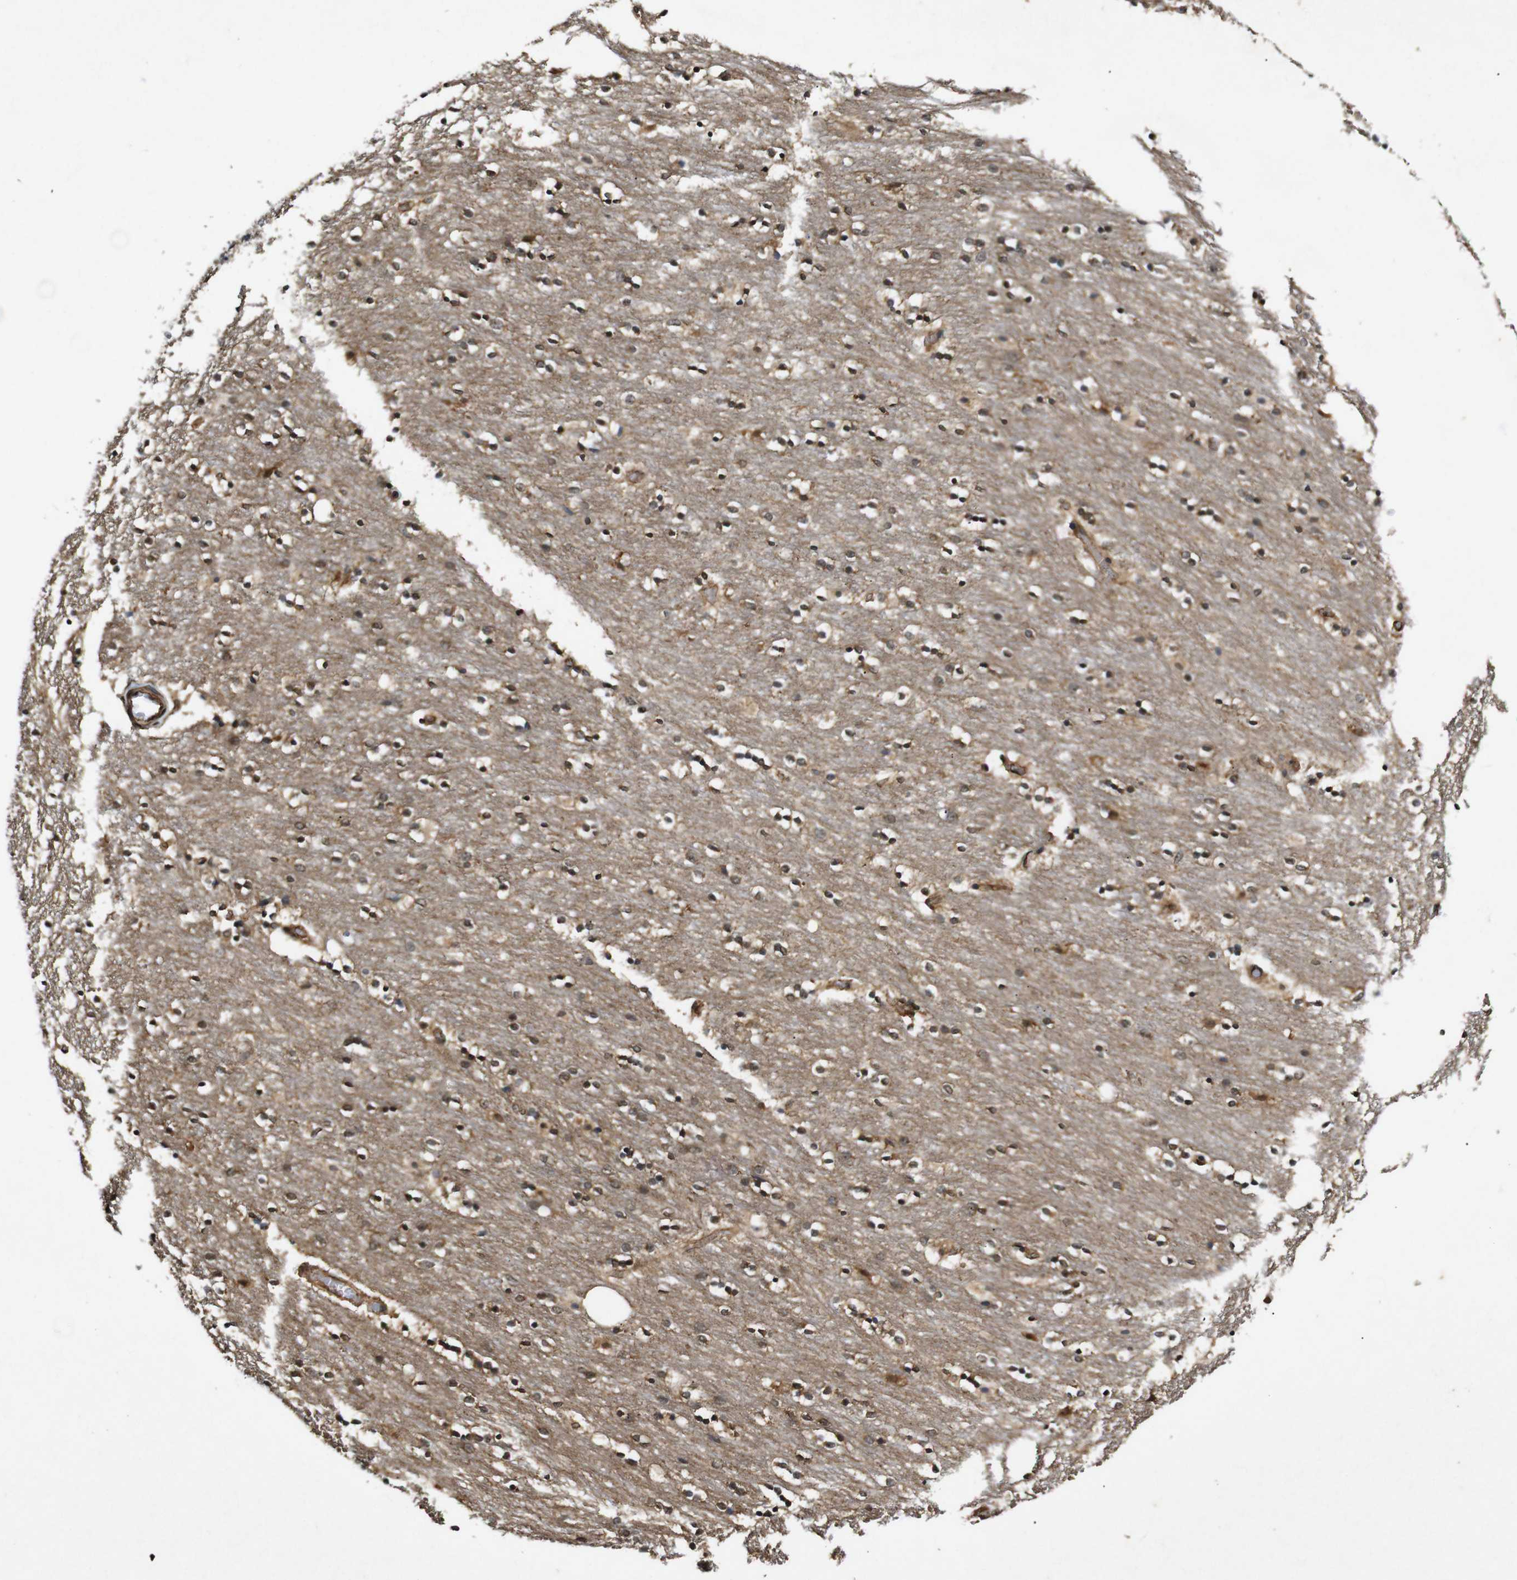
{"staining": {"intensity": "moderate", "quantity": "25%-75%", "location": "cytoplasmic/membranous,nuclear"}, "tissue": "caudate", "cell_type": "Glial cells", "image_type": "normal", "snomed": [{"axis": "morphology", "description": "Normal tissue, NOS"}, {"axis": "topography", "description": "Lateral ventricle wall"}], "caption": "Immunohistochemical staining of normal caudate displays 25%-75% levels of moderate cytoplasmic/membranous,nuclear protein staining in about 25%-75% of glial cells.", "gene": "RIPK1", "patient": {"sex": "female", "age": 54}}